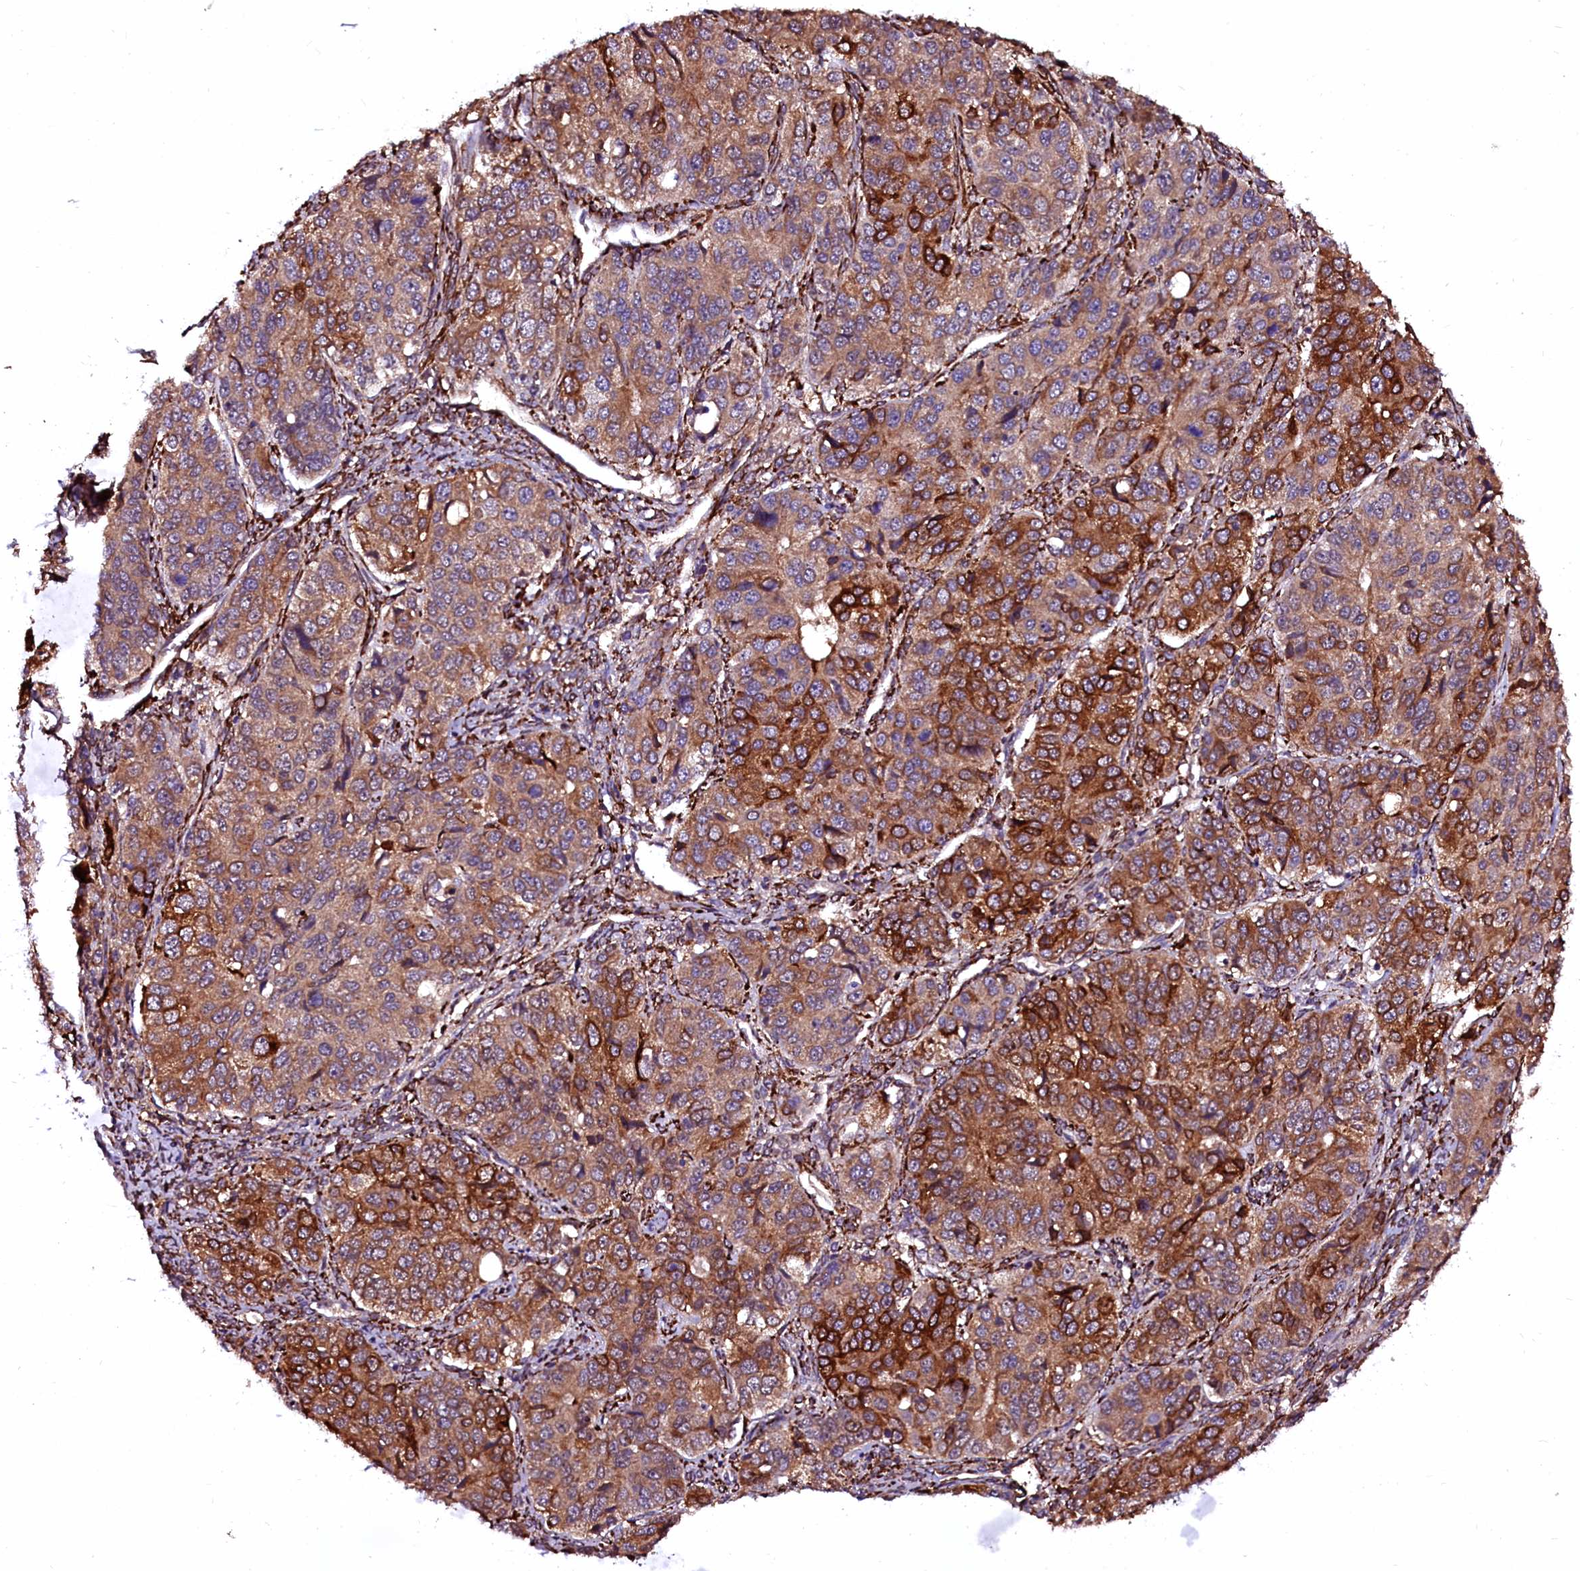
{"staining": {"intensity": "moderate", "quantity": ">75%", "location": "cytoplasmic/membranous"}, "tissue": "ovarian cancer", "cell_type": "Tumor cells", "image_type": "cancer", "snomed": [{"axis": "morphology", "description": "Carcinoma, endometroid"}, {"axis": "topography", "description": "Ovary"}], "caption": "A histopathology image of ovarian endometroid carcinoma stained for a protein exhibits moderate cytoplasmic/membranous brown staining in tumor cells.", "gene": "N4BP1", "patient": {"sex": "female", "age": 51}}